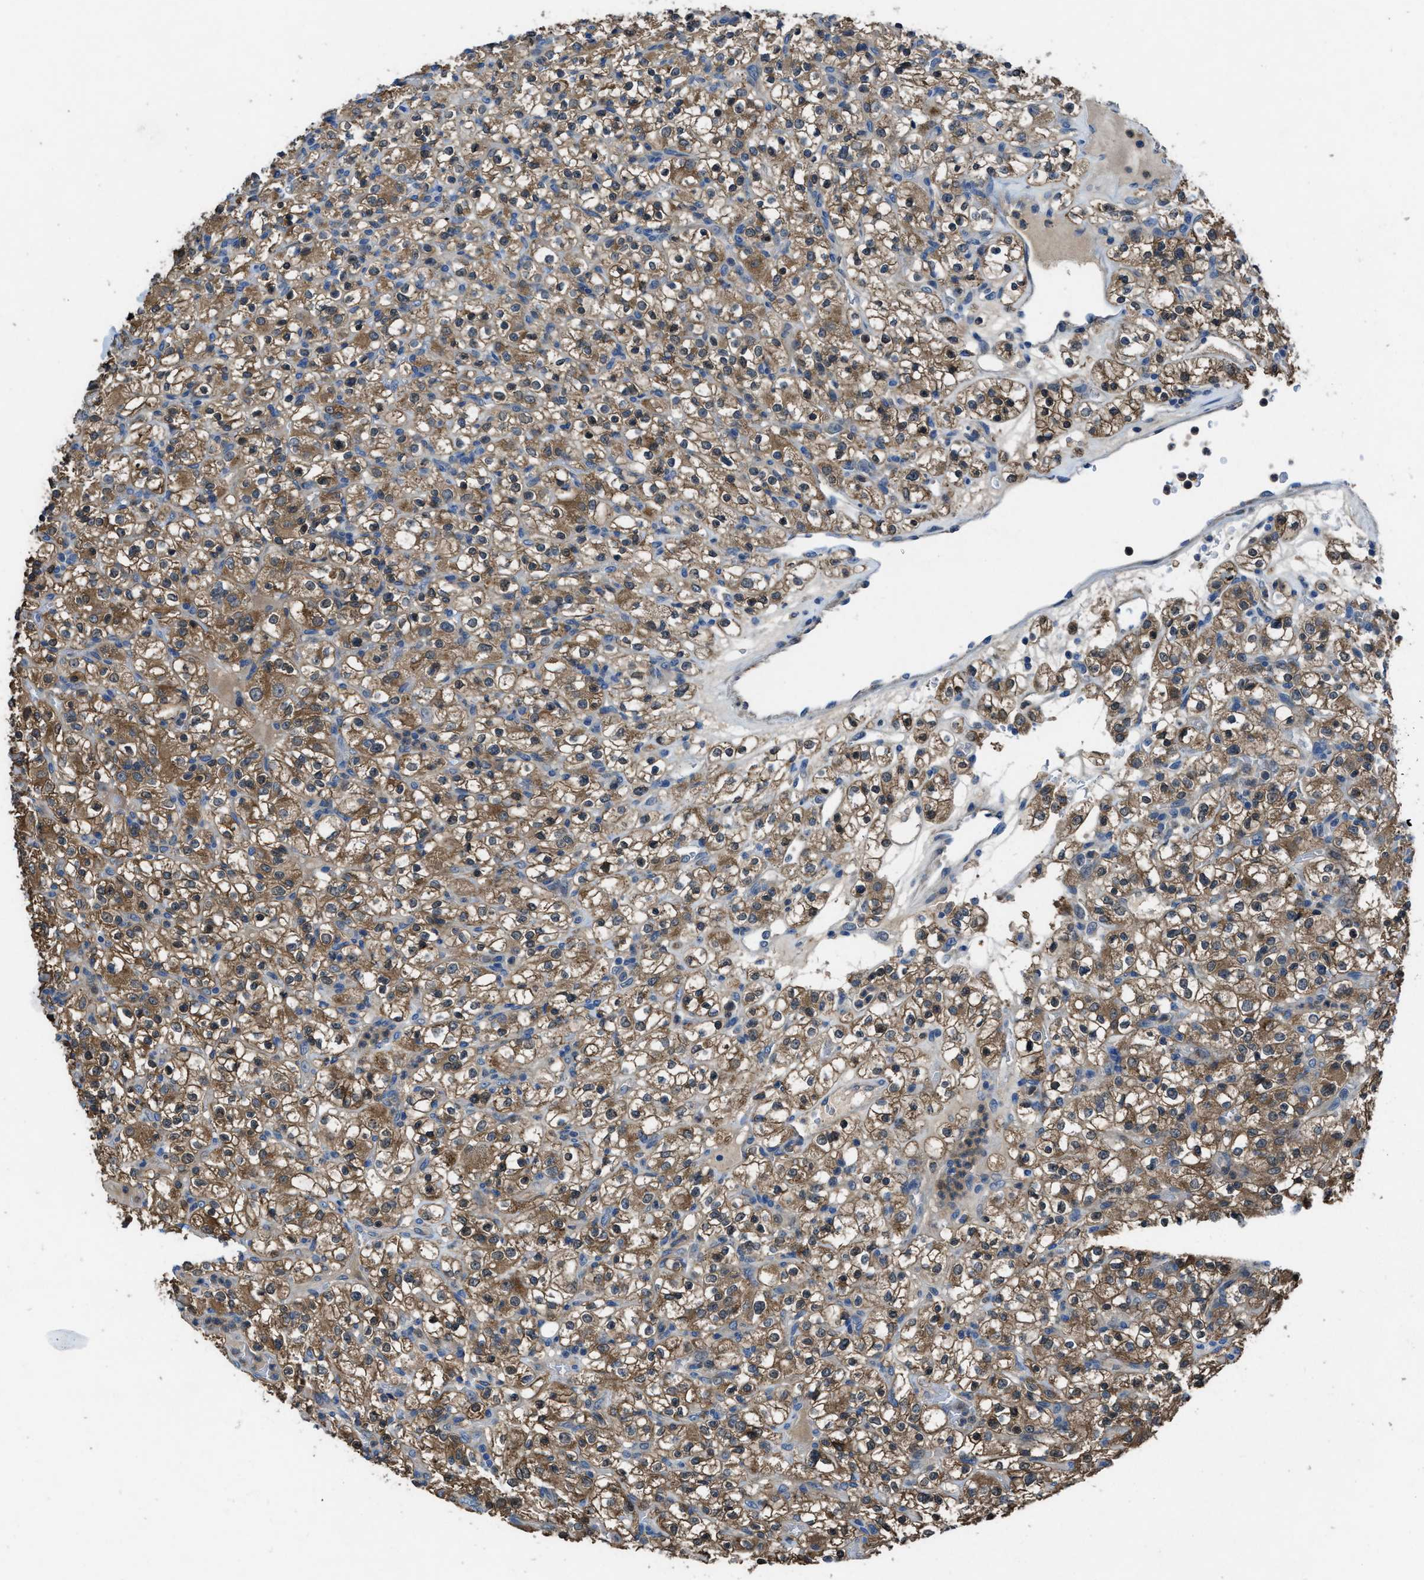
{"staining": {"intensity": "moderate", "quantity": ">75%", "location": "cytoplasmic/membranous"}, "tissue": "renal cancer", "cell_type": "Tumor cells", "image_type": "cancer", "snomed": [{"axis": "morphology", "description": "Normal tissue, NOS"}, {"axis": "morphology", "description": "Adenocarcinoma, NOS"}, {"axis": "topography", "description": "Kidney"}], "caption": "Approximately >75% of tumor cells in renal cancer (adenocarcinoma) show moderate cytoplasmic/membranous protein expression as visualized by brown immunohistochemical staining.", "gene": "MAP3K20", "patient": {"sex": "female", "age": 72}}